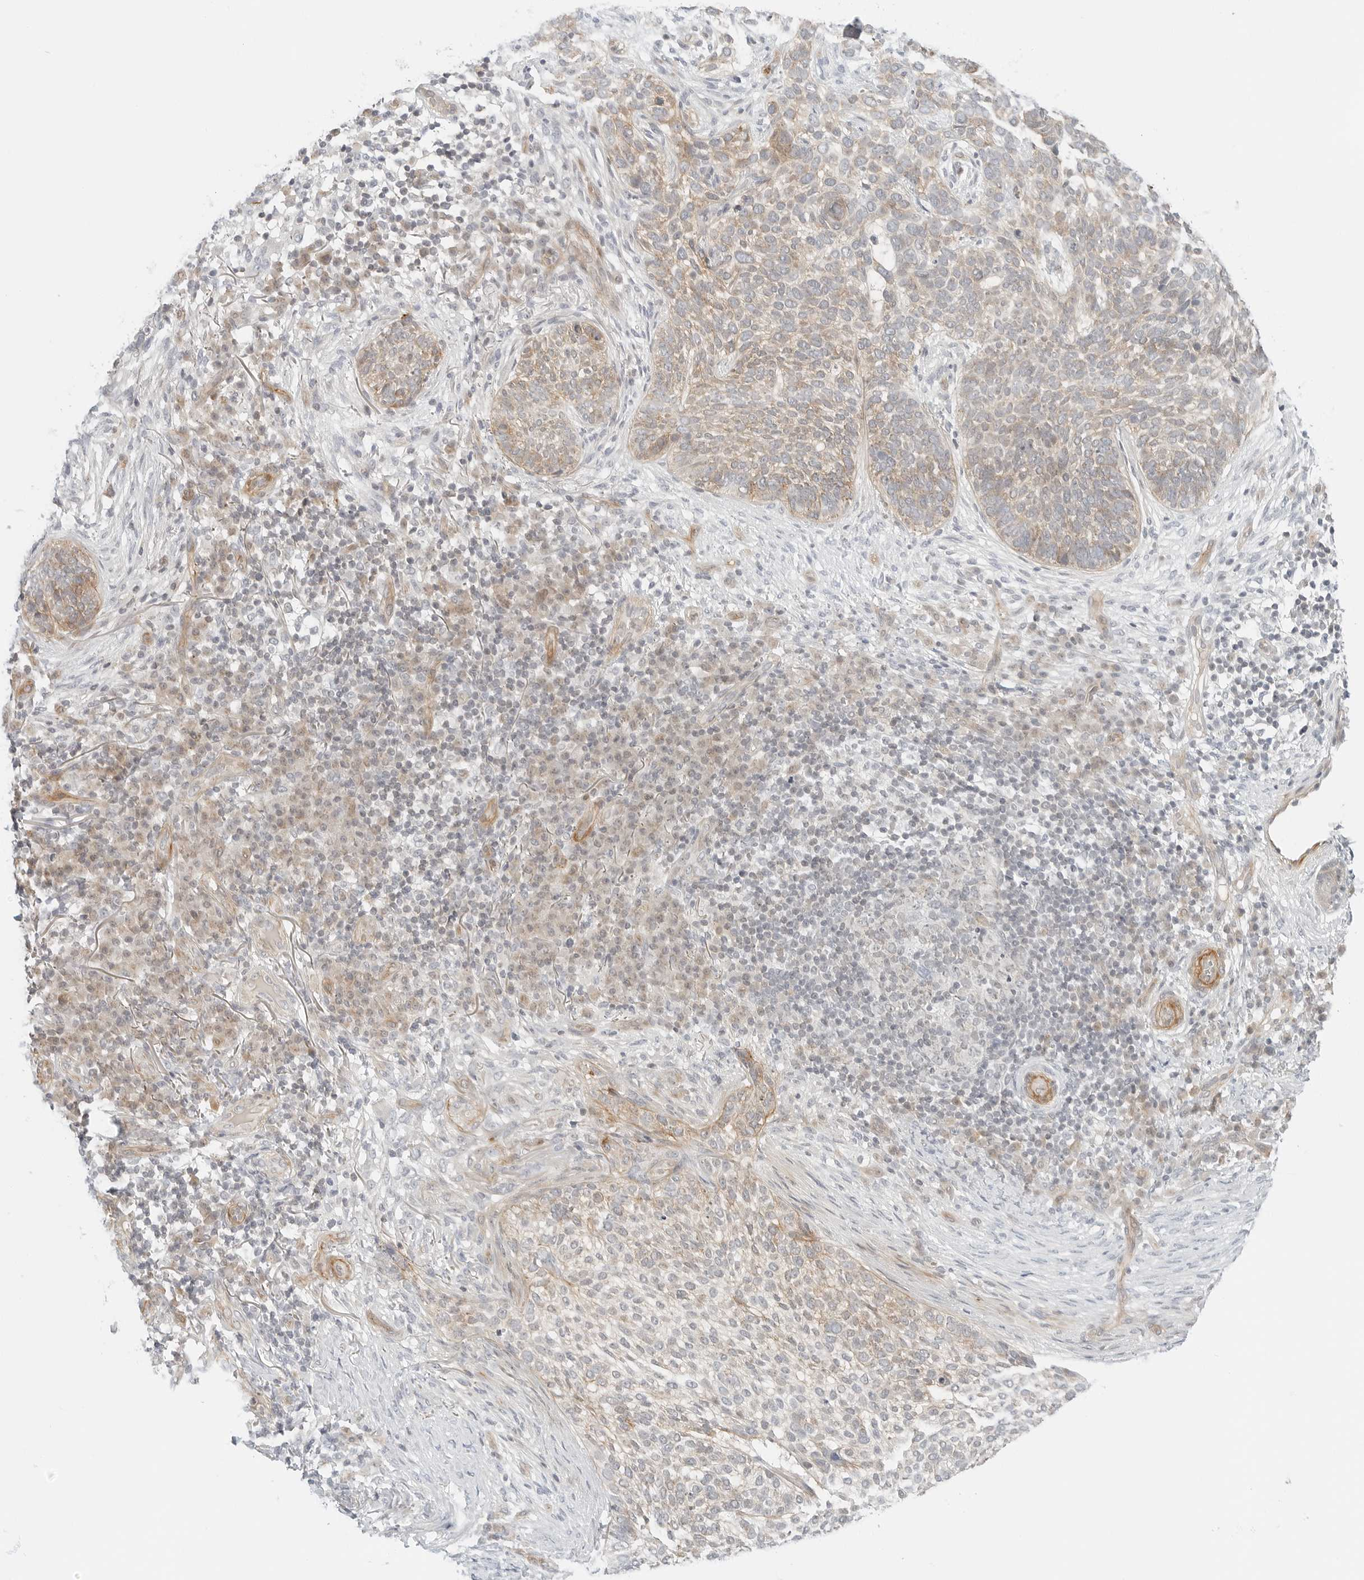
{"staining": {"intensity": "weak", "quantity": "25%-75%", "location": "cytoplasmic/membranous"}, "tissue": "skin cancer", "cell_type": "Tumor cells", "image_type": "cancer", "snomed": [{"axis": "morphology", "description": "Basal cell carcinoma"}, {"axis": "topography", "description": "Skin"}], "caption": "Weak cytoplasmic/membranous protein staining is identified in approximately 25%-75% of tumor cells in skin cancer (basal cell carcinoma). (Stains: DAB in brown, nuclei in blue, Microscopy: brightfield microscopy at high magnification).", "gene": "IQCC", "patient": {"sex": "female", "age": 64}}